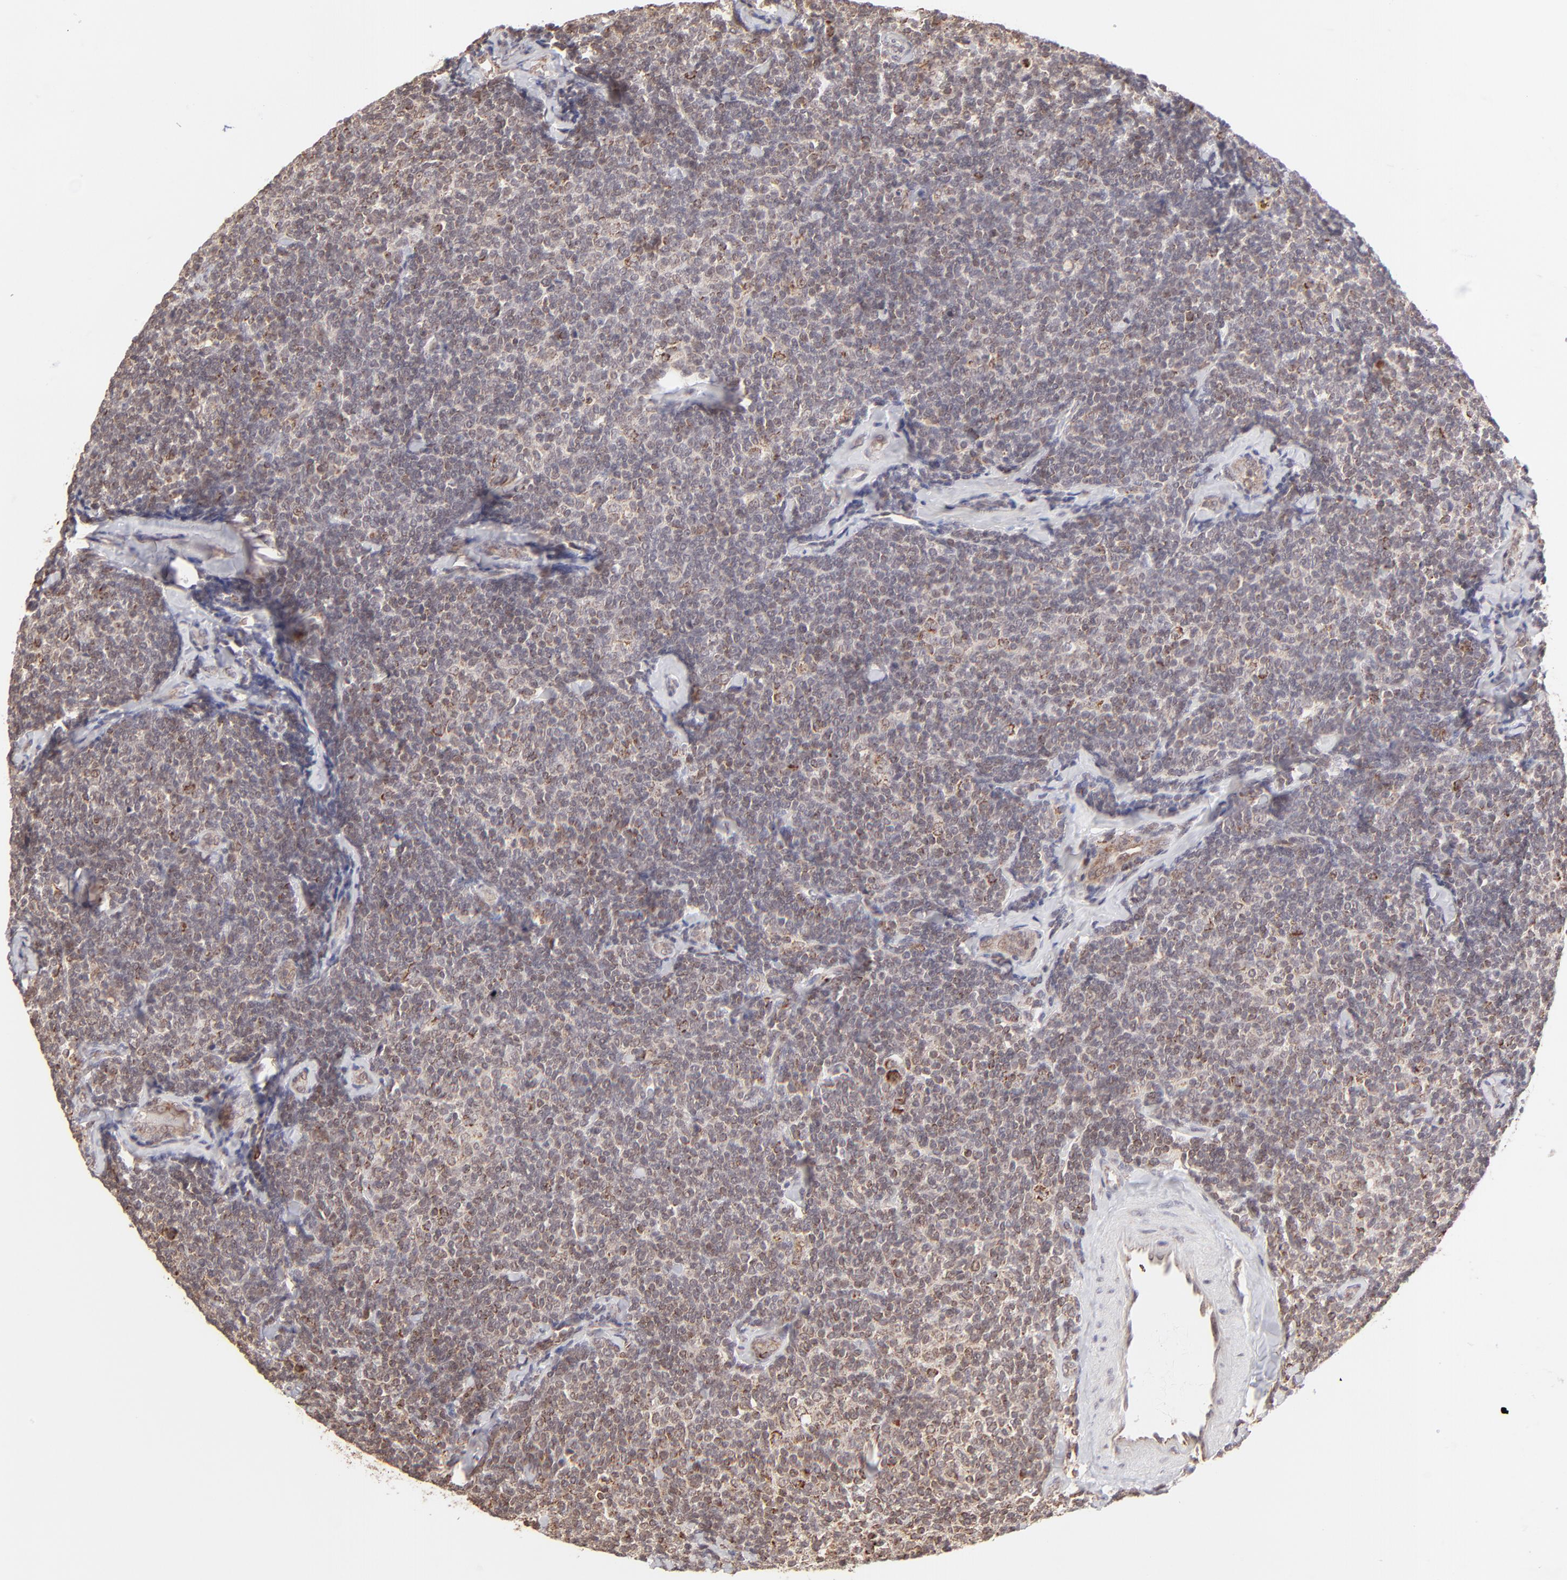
{"staining": {"intensity": "moderate", "quantity": "<25%", "location": "cytoplasmic/membranous"}, "tissue": "lymphoma", "cell_type": "Tumor cells", "image_type": "cancer", "snomed": [{"axis": "morphology", "description": "Malignant lymphoma, non-Hodgkin's type, Low grade"}, {"axis": "topography", "description": "Lymph node"}], "caption": "Moderate cytoplasmic/membranous protein expression is seen in about <25% of tumor cells in lymphoma.", "gene": "SLC15A1", "patient": {"sex": "female", "age": 56}}